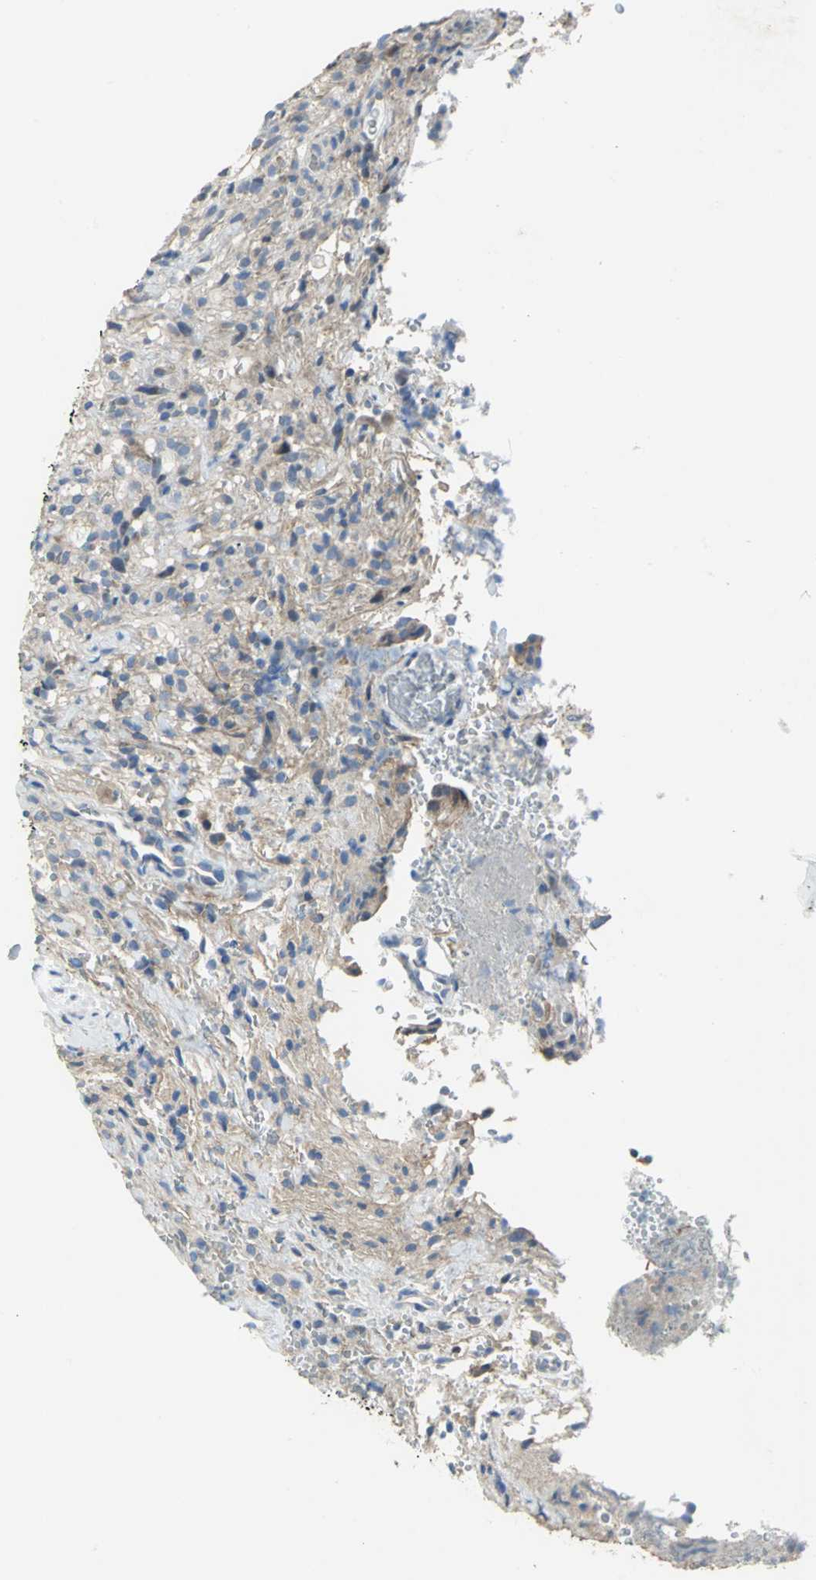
{"staining": {"intensity": "negative", "quantity": "none", "location": "none"}, "tissue": "glioma", "cell_type": "Tumor cells", "image_type": "cancer", "snomed": [{"axis": "morphology", "description": "Normal tissue, NOS"}, {"axis": "morphology", "description": "Glioma, malignant, High grade"}, {"axis": "topography", "description": "Cerebral cortex"}], "caption": "A histopathology image of human glioma is negative for staining in tumor cells.", "gene": "HTR1F", "patient": {"sex": "male", "age": 75}}